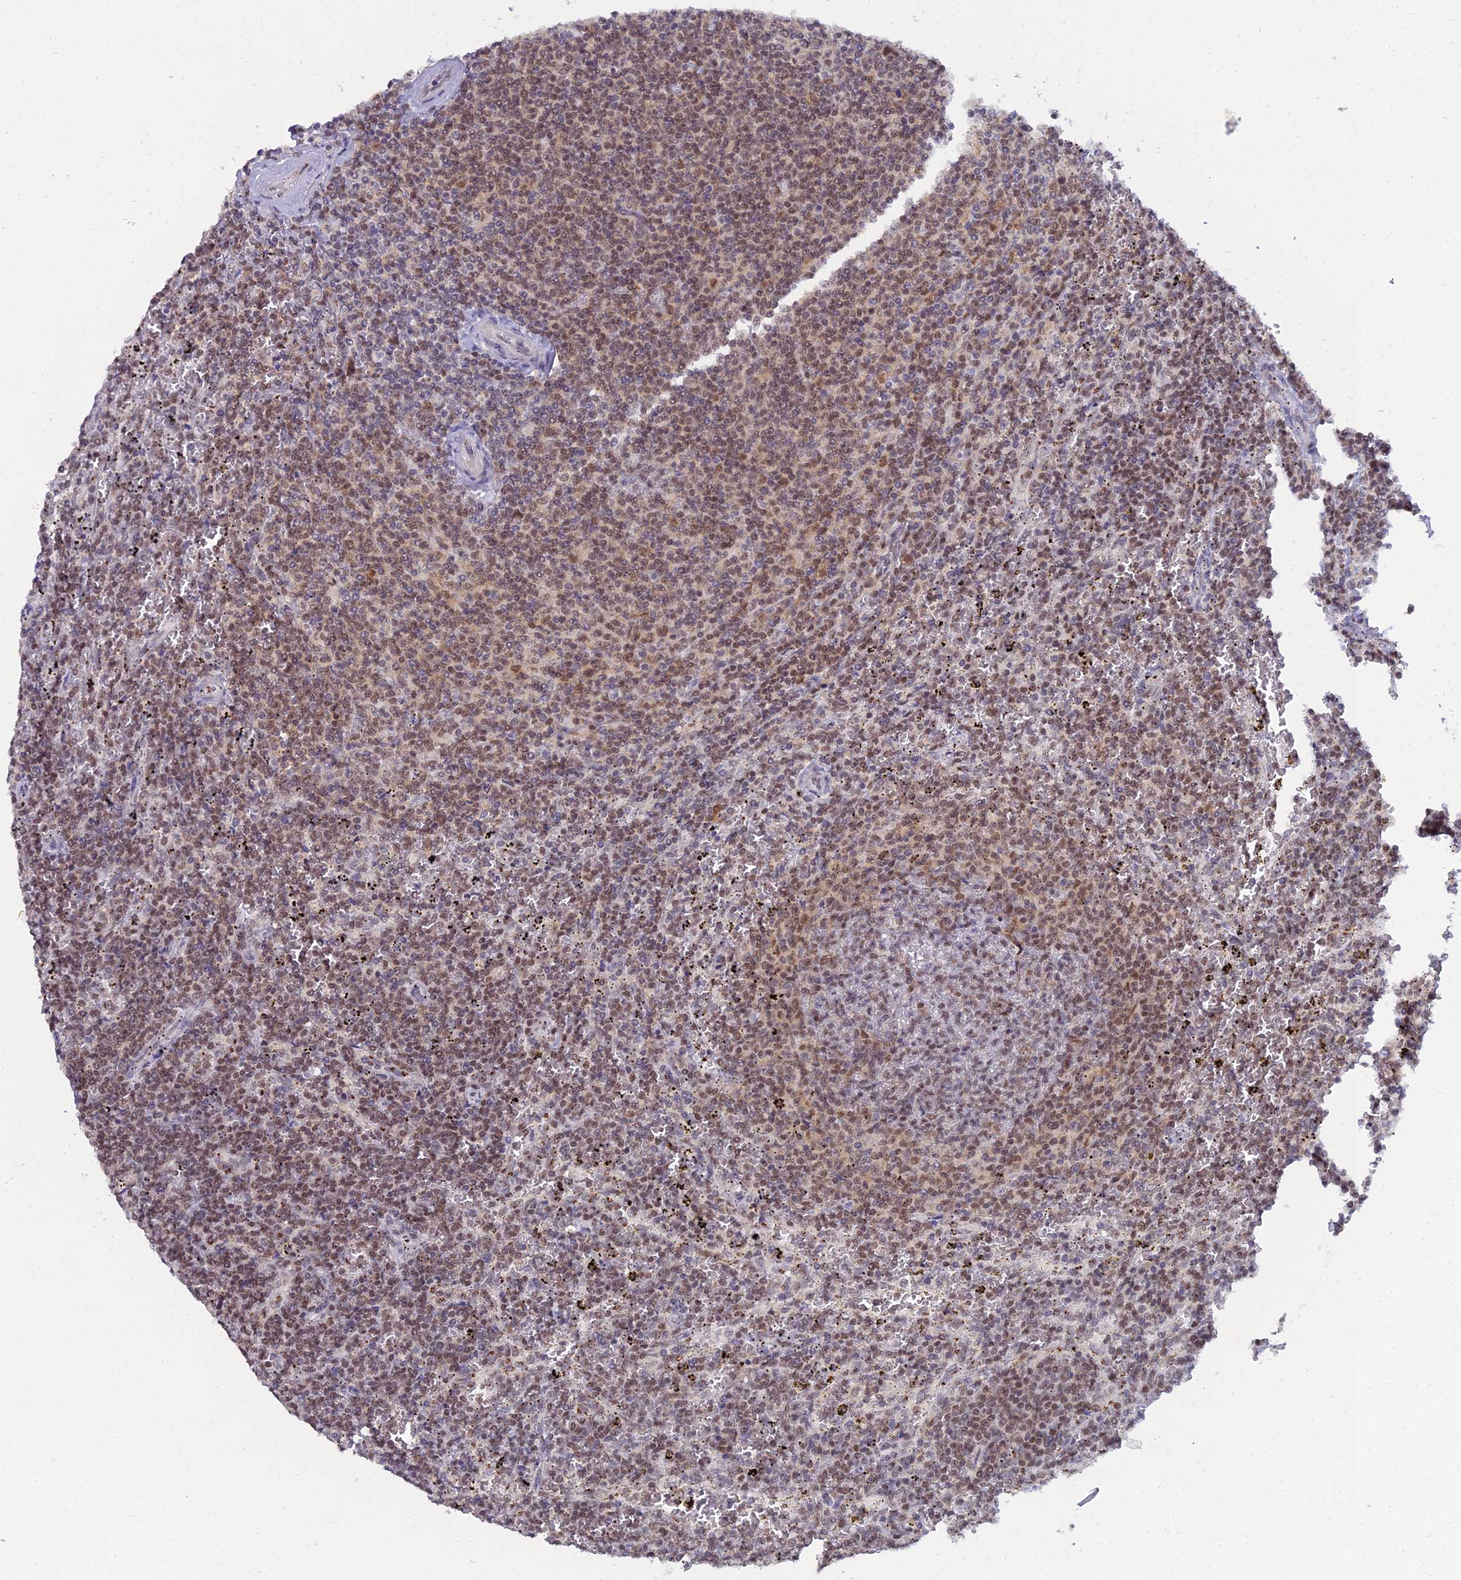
{"staining": {"intensity": "moderate", "quantity": "25%-75%", "location": "cytoplasmic/membranous,nuclear"}, "tissue": "lymphoma", "cell_type": "Tumor cells", "image_type": "cancer", "snomed": [{"axis": "morphology", "description": "Malignant lymphoma, non-Hodgkin's type, Low grade"}, {"axis": "topography", "description": "Spleen"}], "caption": "Immunohistochemical staining of malignant lymphoma, non-Hodgkin's type (low-grade) demonstrates medium levels of moderate cytoplasmic/membranous and nuclear protein expression in about 25%-75% of tumor cells. The protein of interest is shown in brown color, while the nuclei are stained blue.", "gene": "THOC3", "patient": {"sex": "female", "age": 50}}